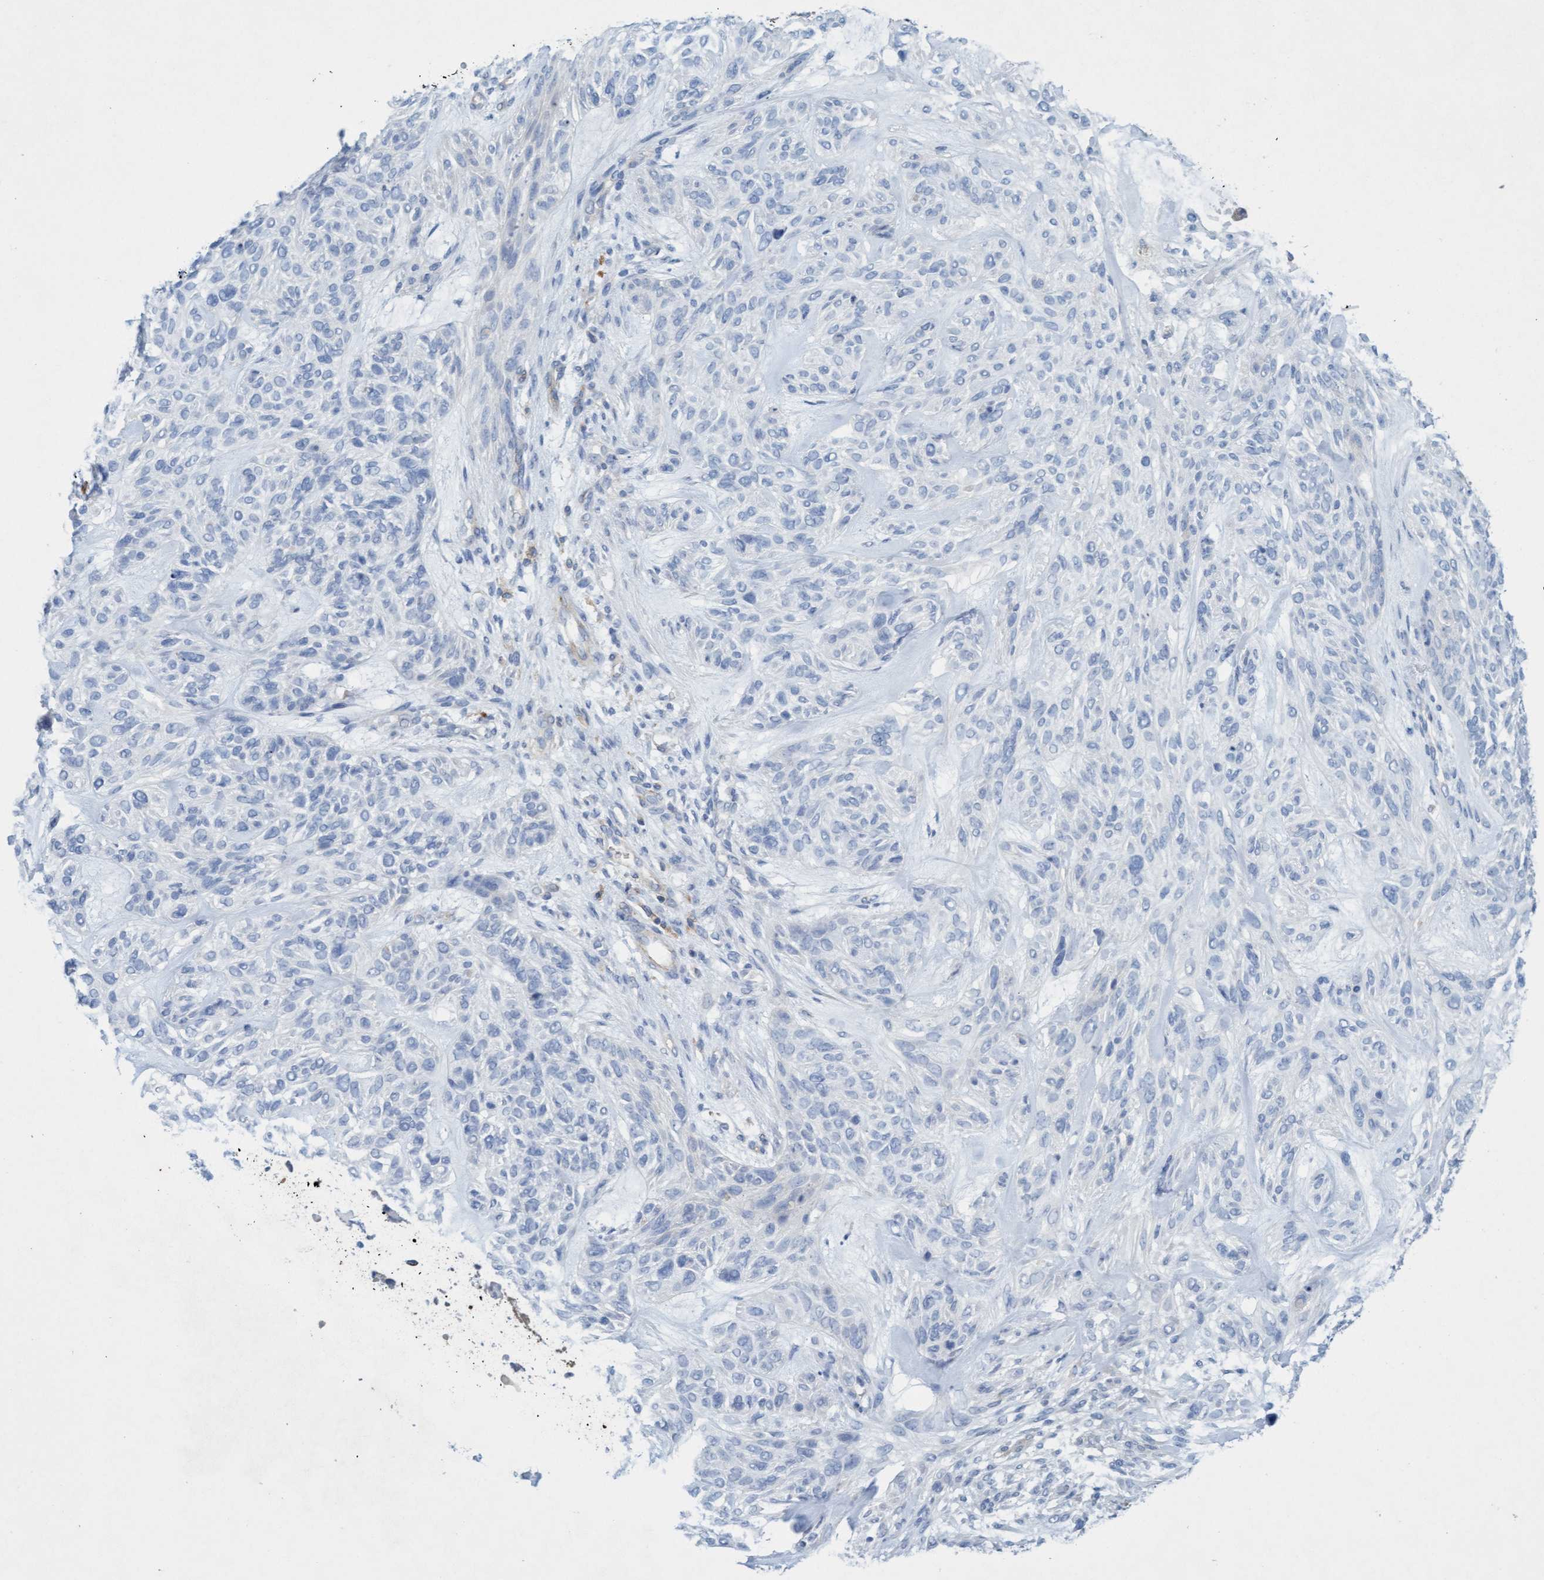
{"staining": {"intensity": "negative", "quantity": "none", "location": "none"}, "tissue": "skin cancer", "cell_type": "Tumor cells", "image_type": "cancer", "snomed": [{"axis": "morphology", "description": "Basal cell carcinoma"}, {"axis": "topography", "description": "Skin"}], "caption": "Protein analysis of skin basal cell carcinoma shows no significant positivity in tumor cells.", "gene": "SIGIRR", "patient": {"sex": "male", "age": 55}}